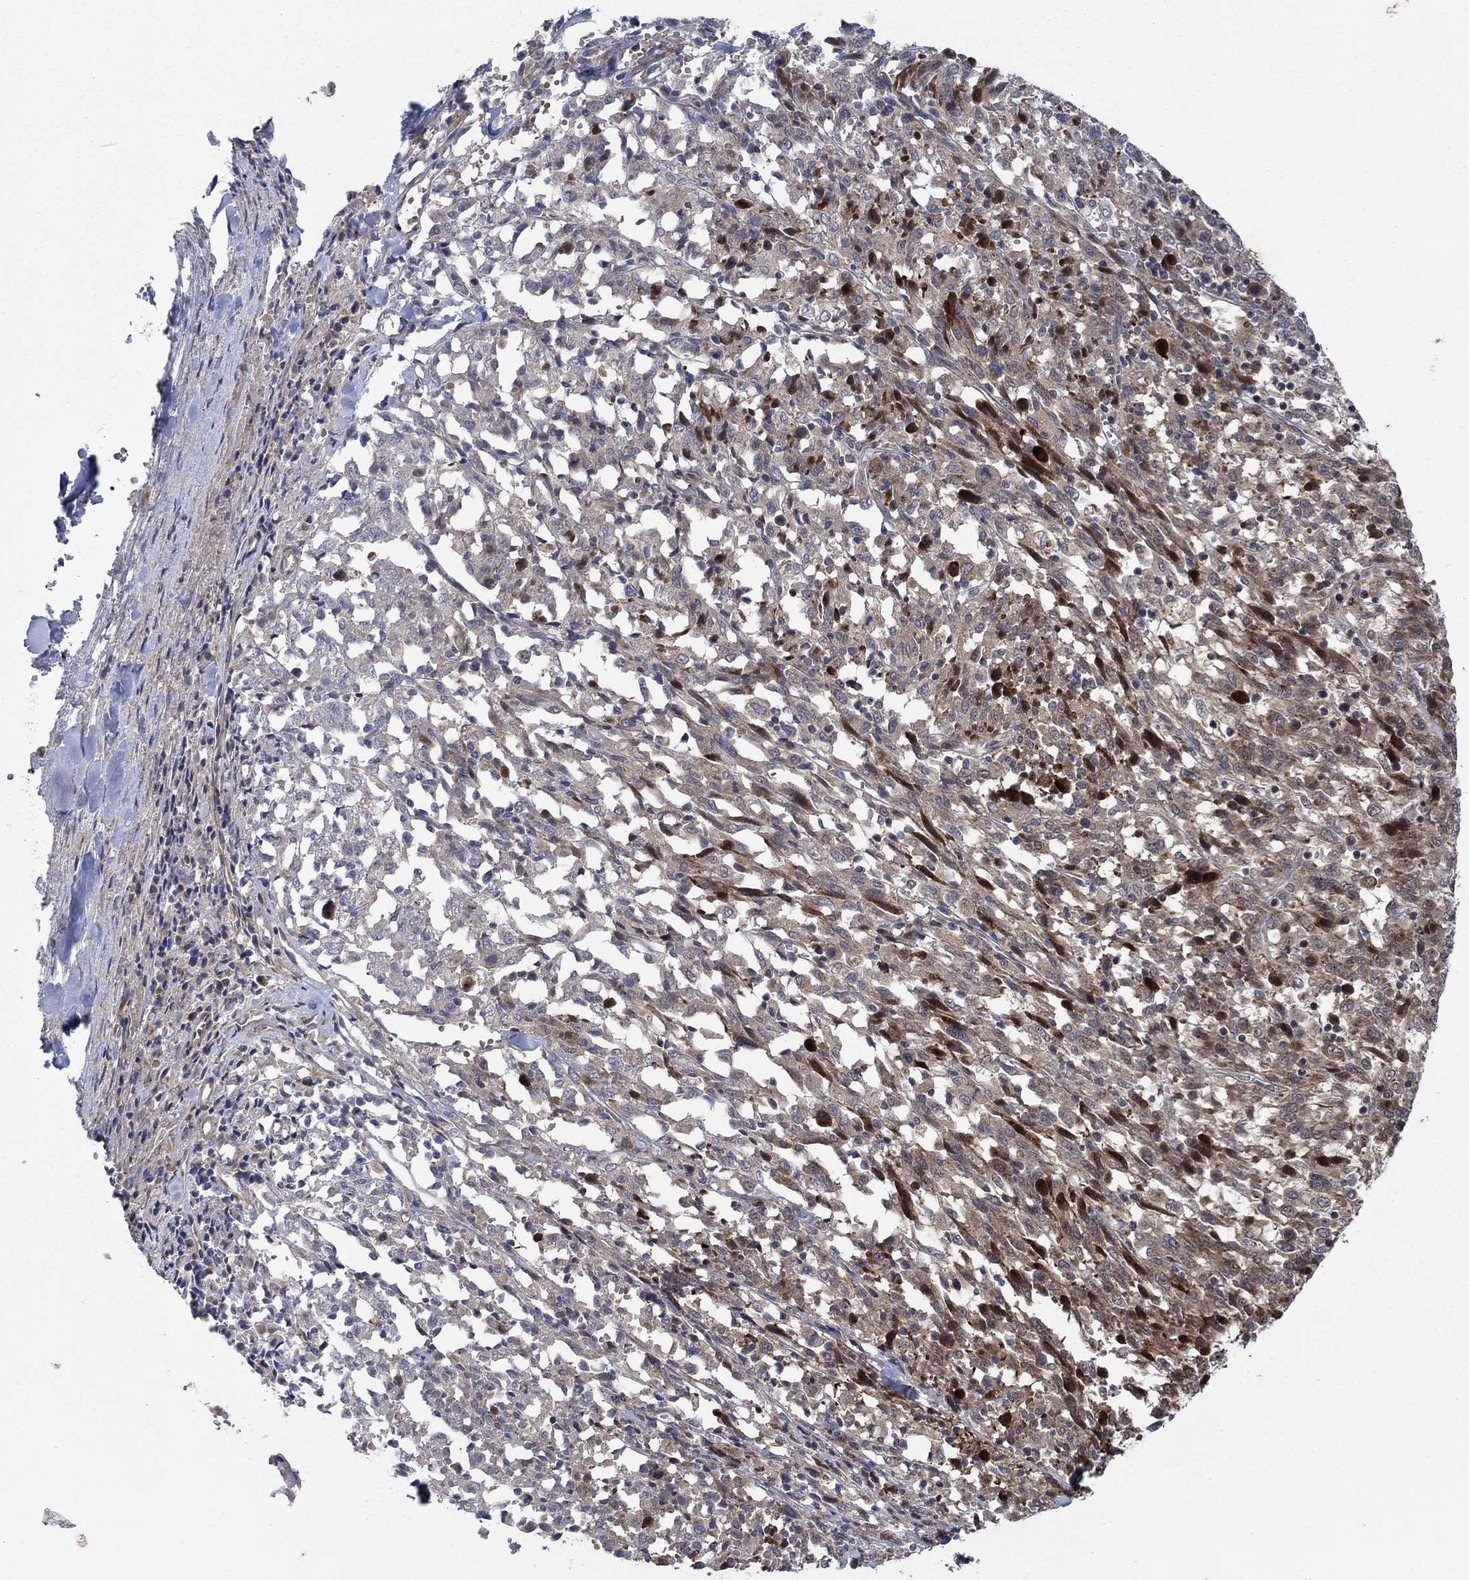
{"staining": {"intensity": "strong", "quantity": "<25%", "location": "nuclear"}, "tissue": "melanoma", "cell_type": "Tumor cells", "image_type": "cancer", "snomed": [{"axis": "morphology", "description": "Malignant melanoma, NOS"}, {"axis": "topography", "description": "Skin"}], "caption": "Human melanoma stained with a brown dye demonstrates strong nuclear positive expression in about <25% of tumor cells.", "gene": "PRICKLE4", "patient": {"sex": "female", "age": 91}}